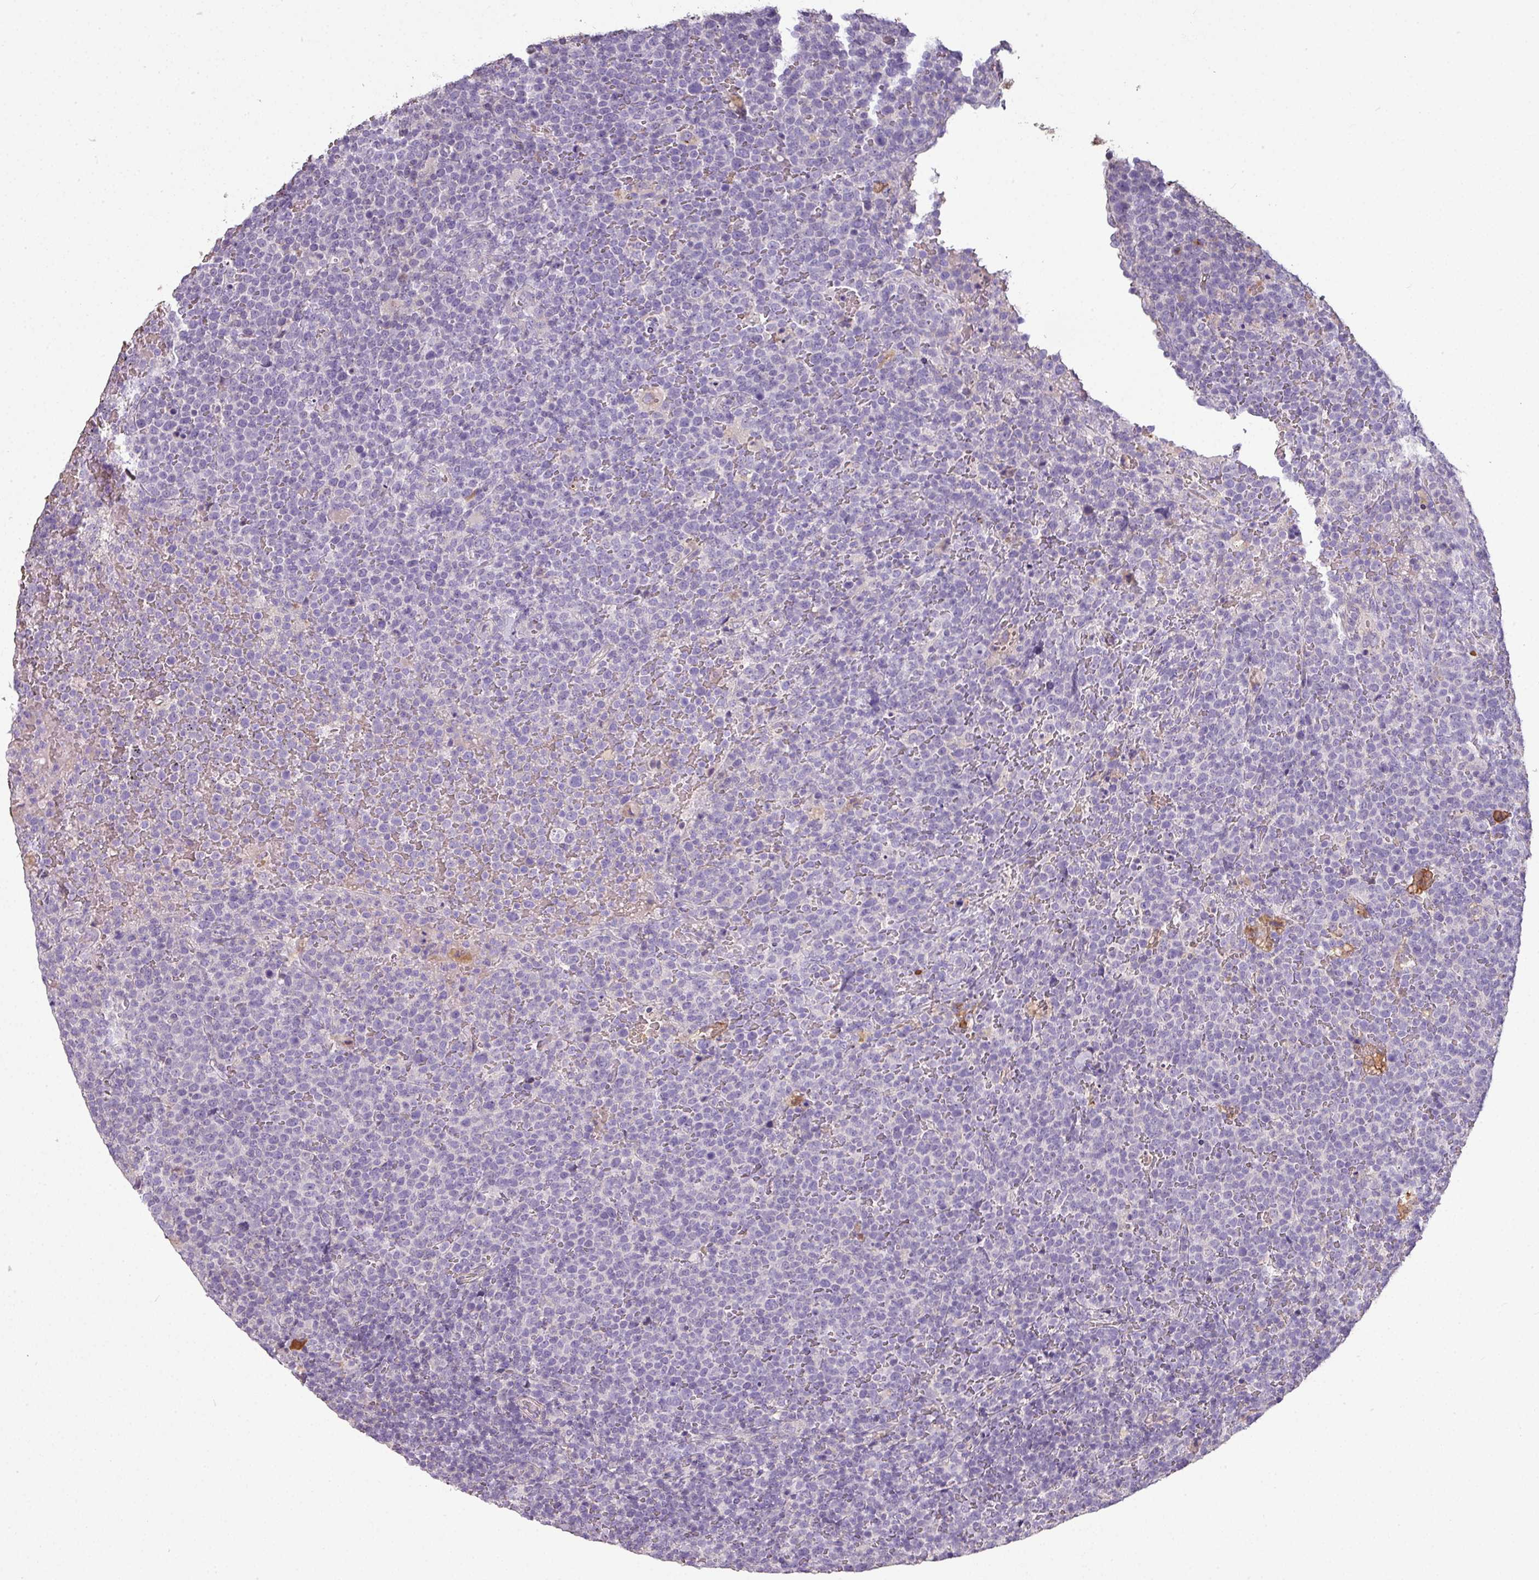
{"staining": {"intensity": "negative", "quantity": "none", "location": "none"}, "tissue": "lymphoma", "cell_type": "Tumor cells", "image_type": "cancer", "snomed": [{"axis": "morphology", "description": "Malignant lymphoma, non-Hodgkin's type, High grade"}, {"axis": "topography", "description": "Lymph node"}], "caption": "The micrograph displays no significant positivity in tumor cells of lymphoma.", "gene": "NHSL2", "patient": {"sex": "male", "age": 61}}